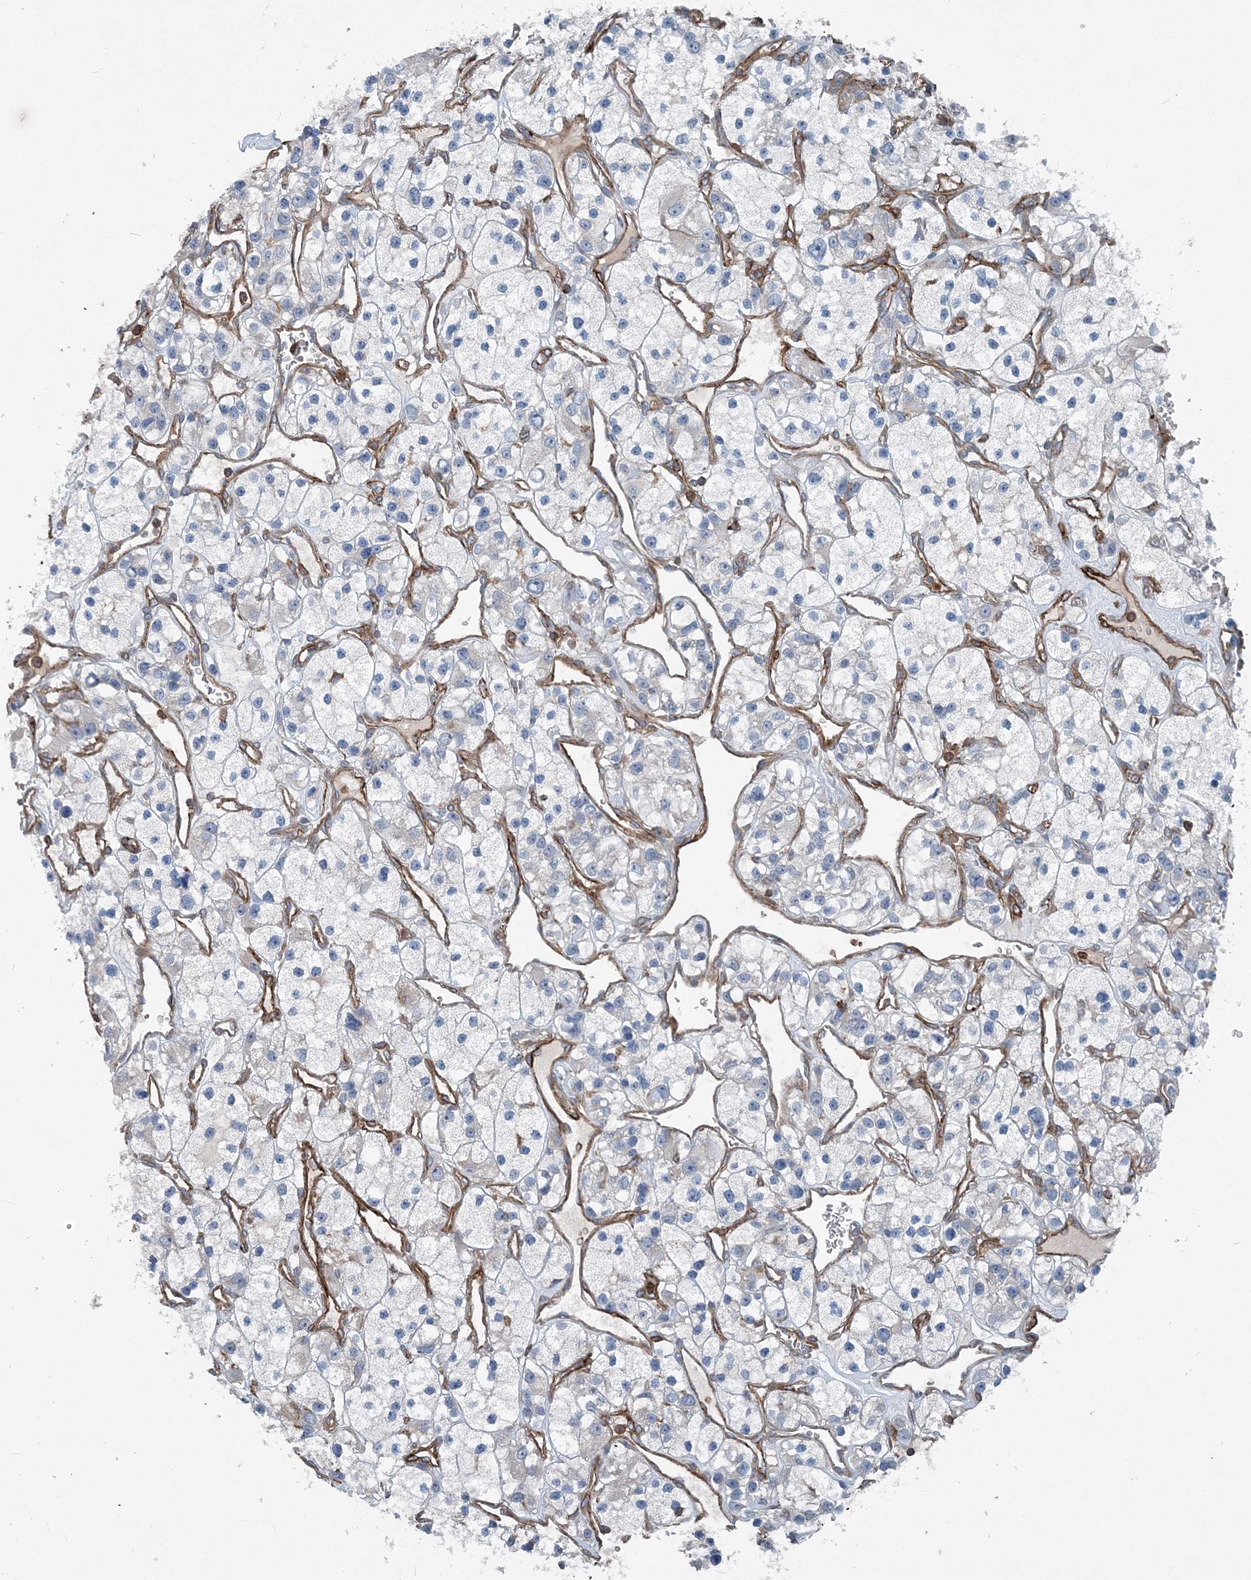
{"staining": {"intensity": "negative", "quantity": "none", "location": "none"}, "tissue": "renal cancer", "cell_type": "Tumor cells", "image_type": "cancer", "snomed": [{"axis": "morphology", "description": "Adenocarcinoma, NOS"}, {"axis": "topography", "description": "Kidney"}], "caption": "The micrograph exhibits no staining of tumor cells in adenocarcinoma (renal).", "gene": "DGUOK", "patient": {"sex": "female", "age": 57}}